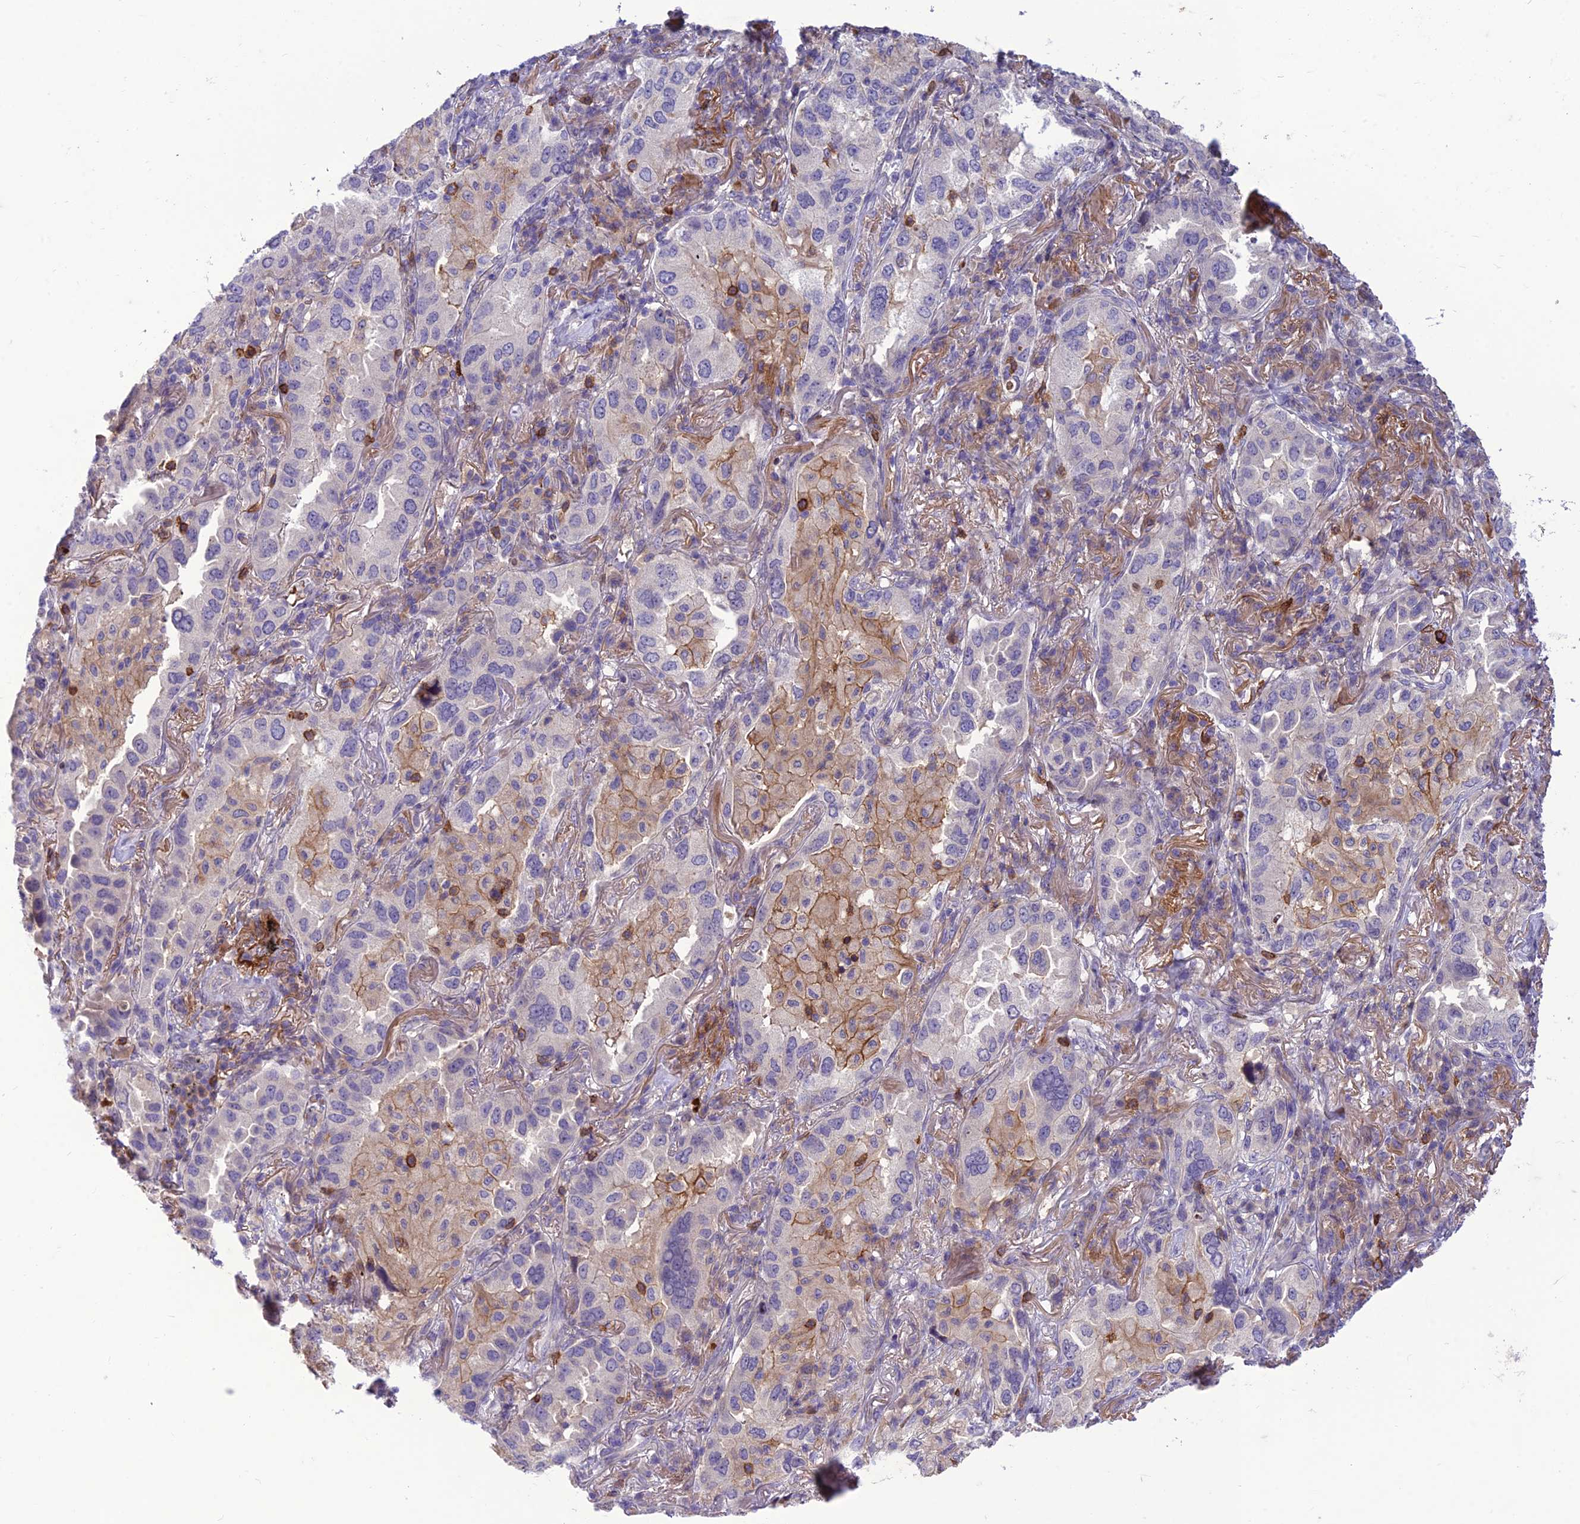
{"staining": {"intensity": "moderate", "quantity": "<25%", "location": "cytoplasmic/membranous"}, "tissue": "lung cancer", "cell_type": "Tumor cells", "image_type": "cancer", "snomed": [{"axis": "morphology", "description": "Adenocarcinoma, NOS"}, {"axis": "topography", "description": "Lung"}], "caption": "There is low levels of moderate cytoplasmic/membranous staining in tumor cells of lung cancer (adenocarcinoma), as demonstrated by immunohistochemical staining (brown color).", "gene": "ITGAE", "patient": {"sex": "female", "age": 69}}